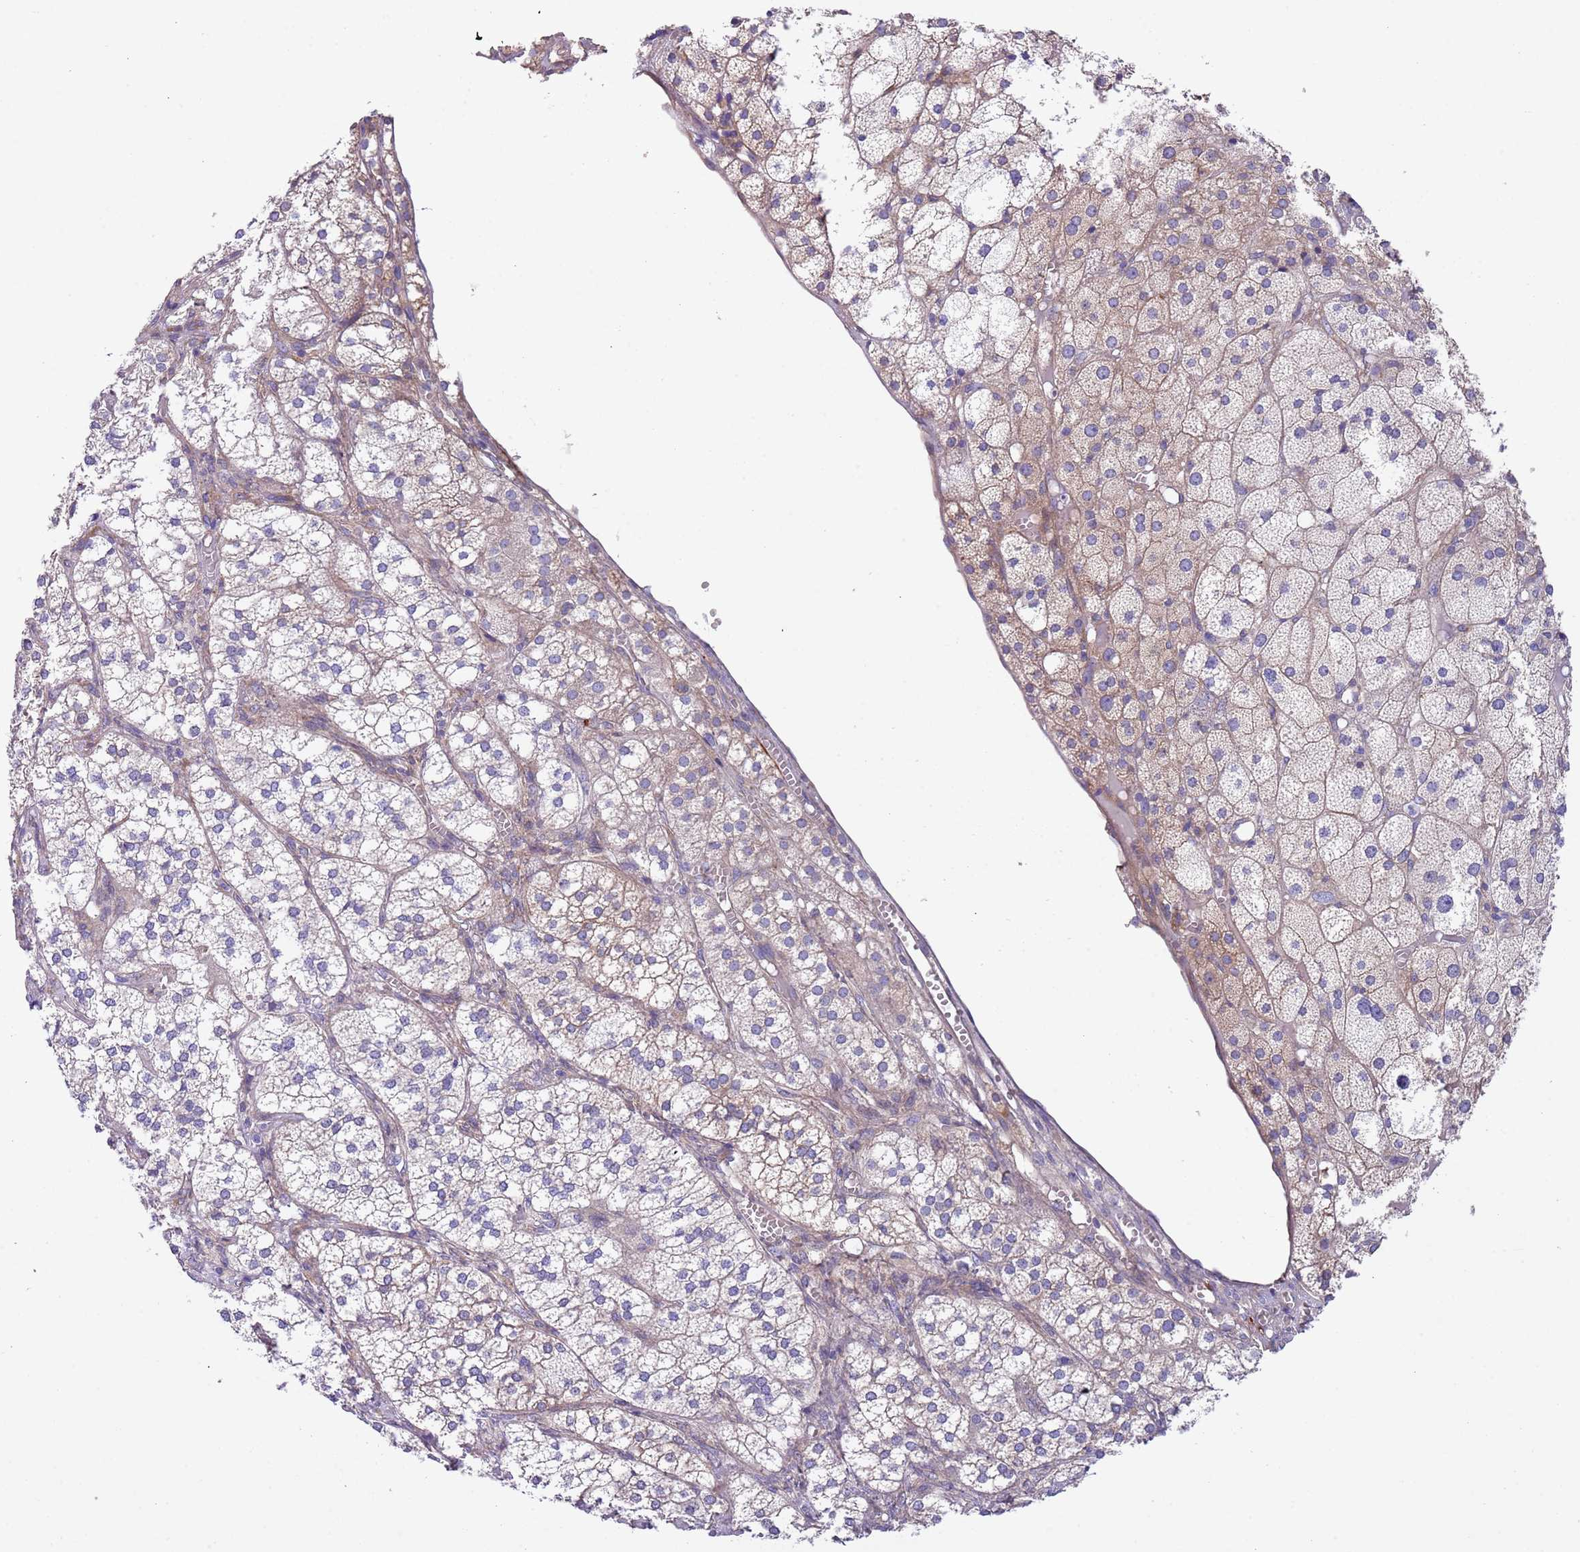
{"staining": {"intensity": "moderate", "quantity": "<25%", "location": "cytoplasmic/membranous"}, "tissue": "adrenal gland", "cell_type": "Glandular cells", "image_type": "normal", "snomed": [{"axis": "morphology", "description": "Normal tissue, NOS"}, {"axis": "topography", "description": "Adrenal gland"}], "caption": "DAB immunohistochemical staining of unremarkable human adrenal gland shows moderate cytoplasmic/membranous protein positivity in about <25% of glandular cells.", "gene": "LAMB4", "patient": {"sex": "female", "age": 61}}